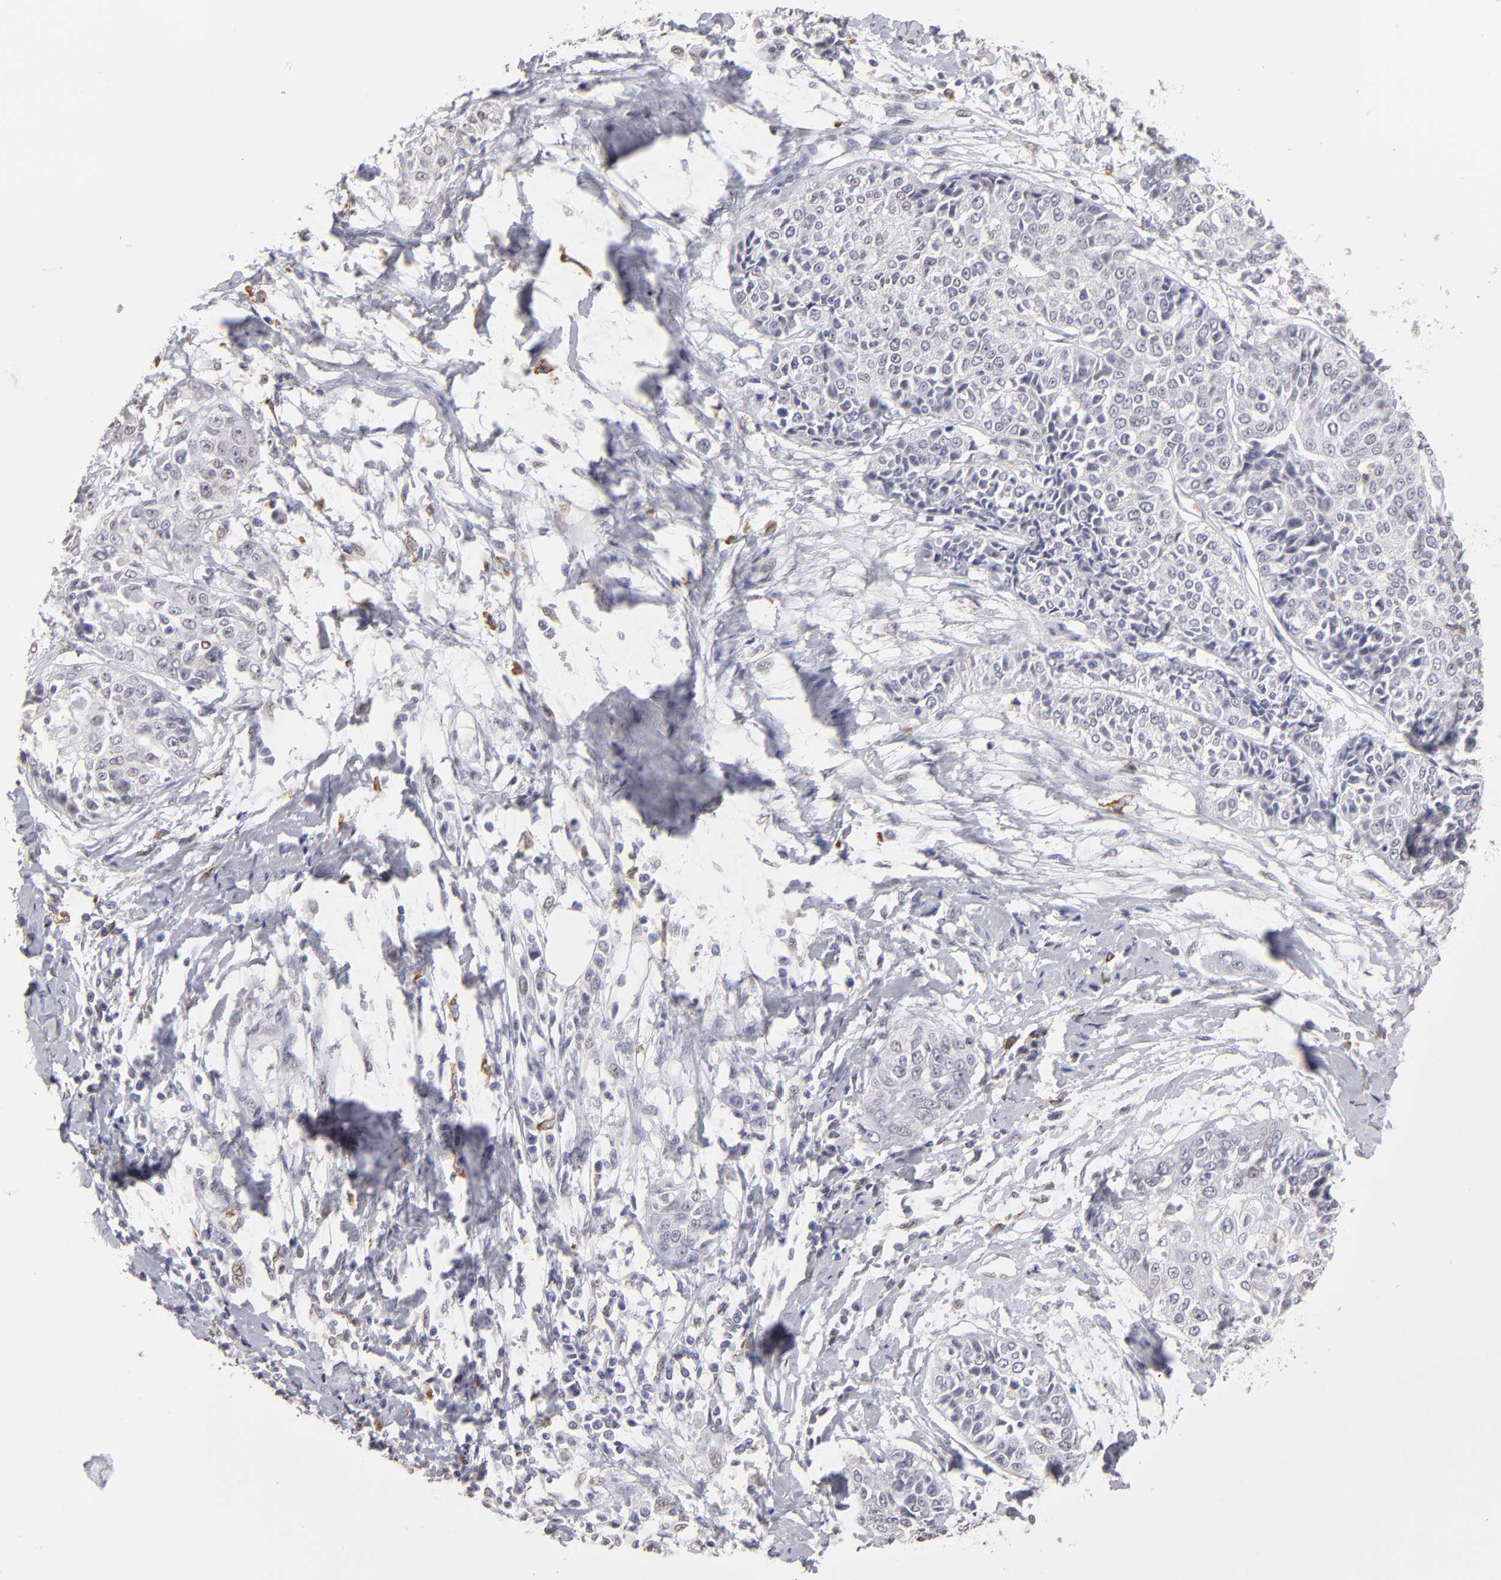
{"staining": {"intensity": "negative", "quantity": "none", "location": "none"}, "tissue": "cervical cancer", "cell_type": "Tumor cells", "image_type": "cancer", "snomed": [{"axis": "morphology", "description": "Squamous cell carcinoma, NOS"}, {"axis": "topography", "description": "Cervix"}], "caption": "Squamous cell carcinoma (cervical) stained for a protein using IHC displays no positivity tumor cells.", "gene": "MGAM", "patient": {"sex": "female", "age": 64}}